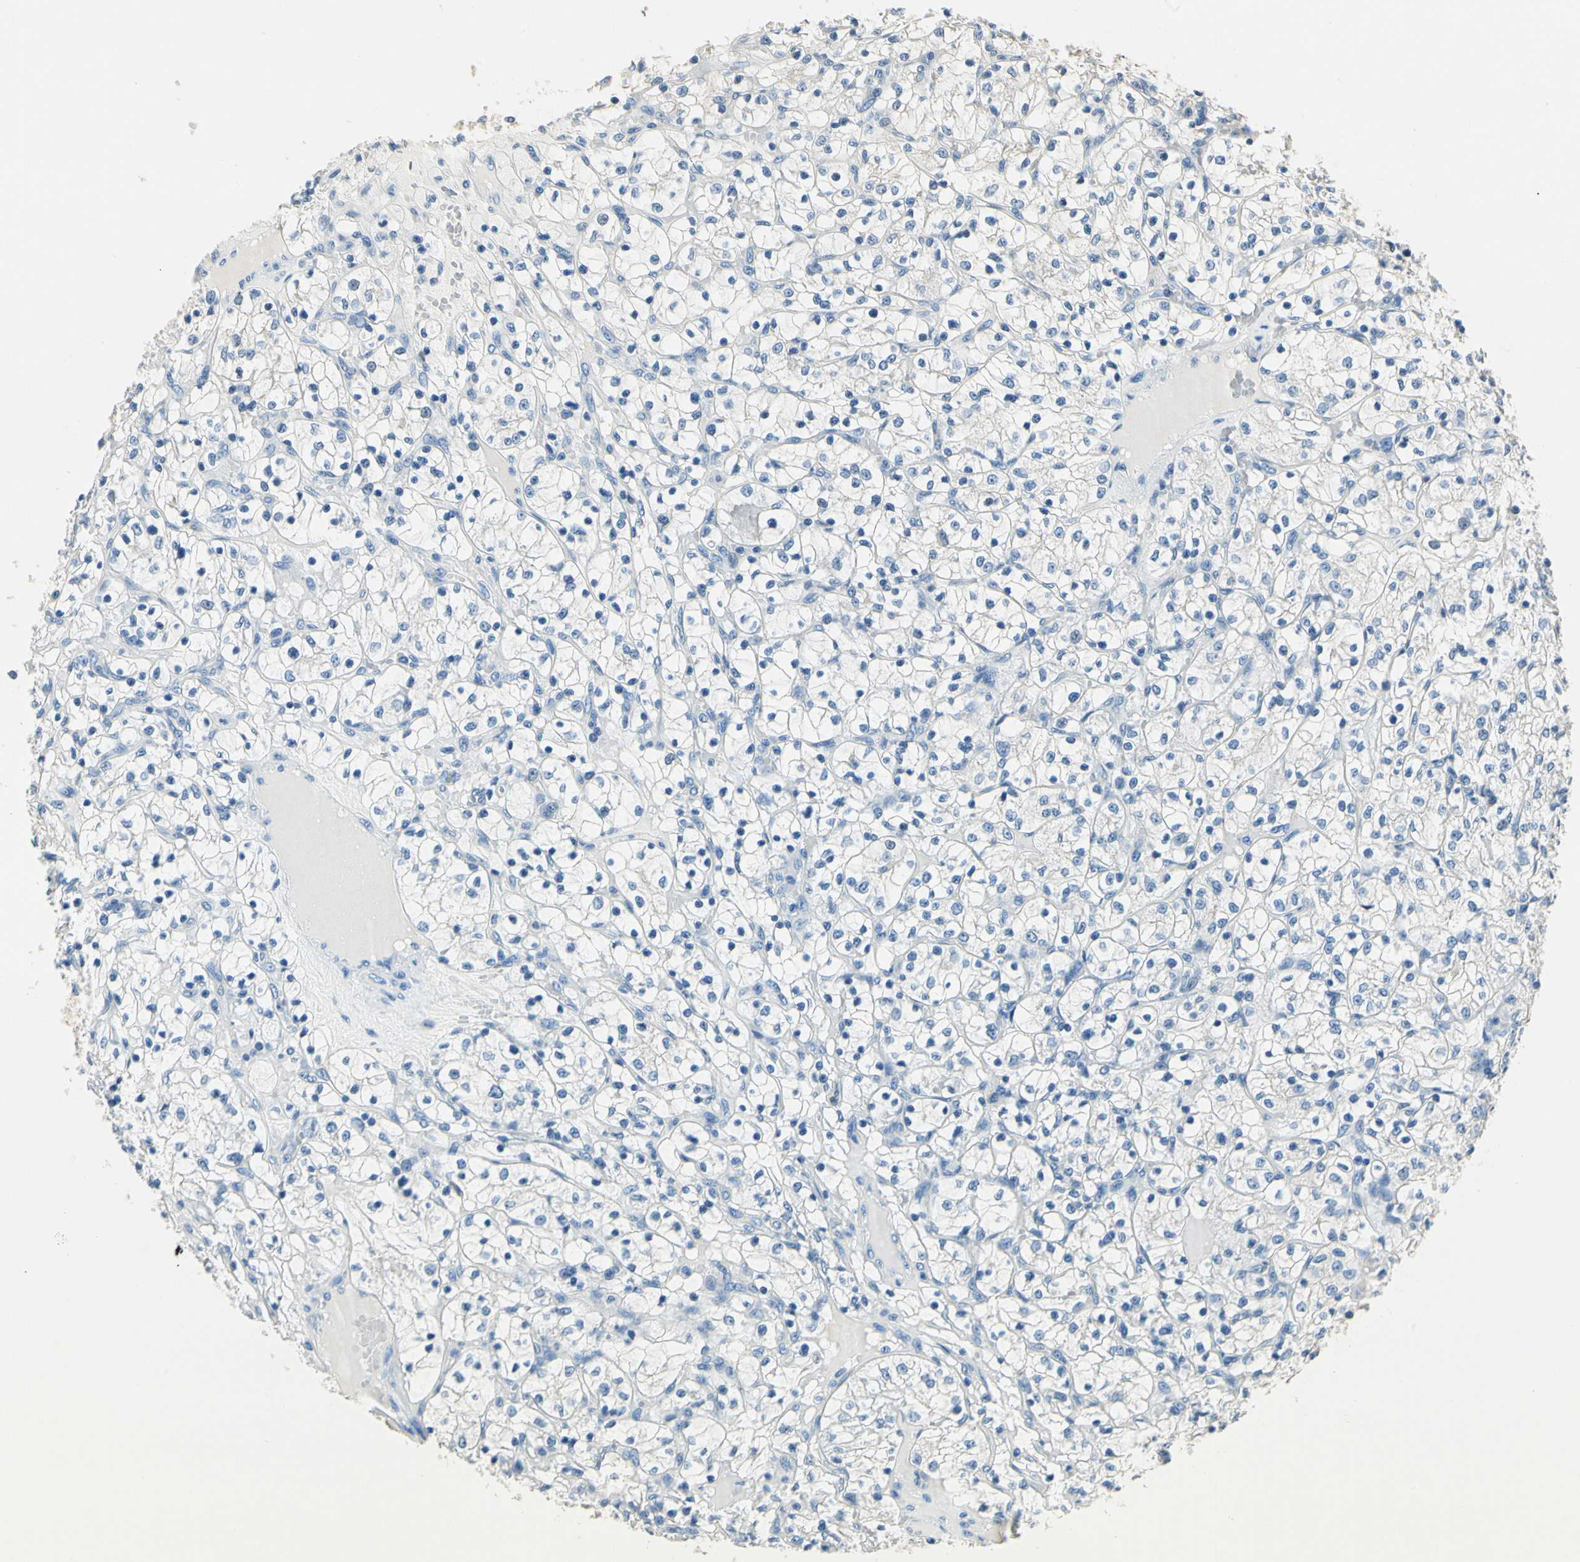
{"staining": {"intensity": "negative", "quantity": "none", "location": "none"}, "tissue": "renal cancer", "cell_type": "Tumor cells", "image_type": "cancer", "snomed": [{"axis": "morphology", "description": "Adenocarcinoma, NOS"}, {"axis": "topography", "description": "Kidney"}], "caption": "DAB immunohistochemical staining of human renal cancer displays no significant staining in tumor cells.", "gene": "TGFBR3", "patient": {"sex": "female", "age": 69}}